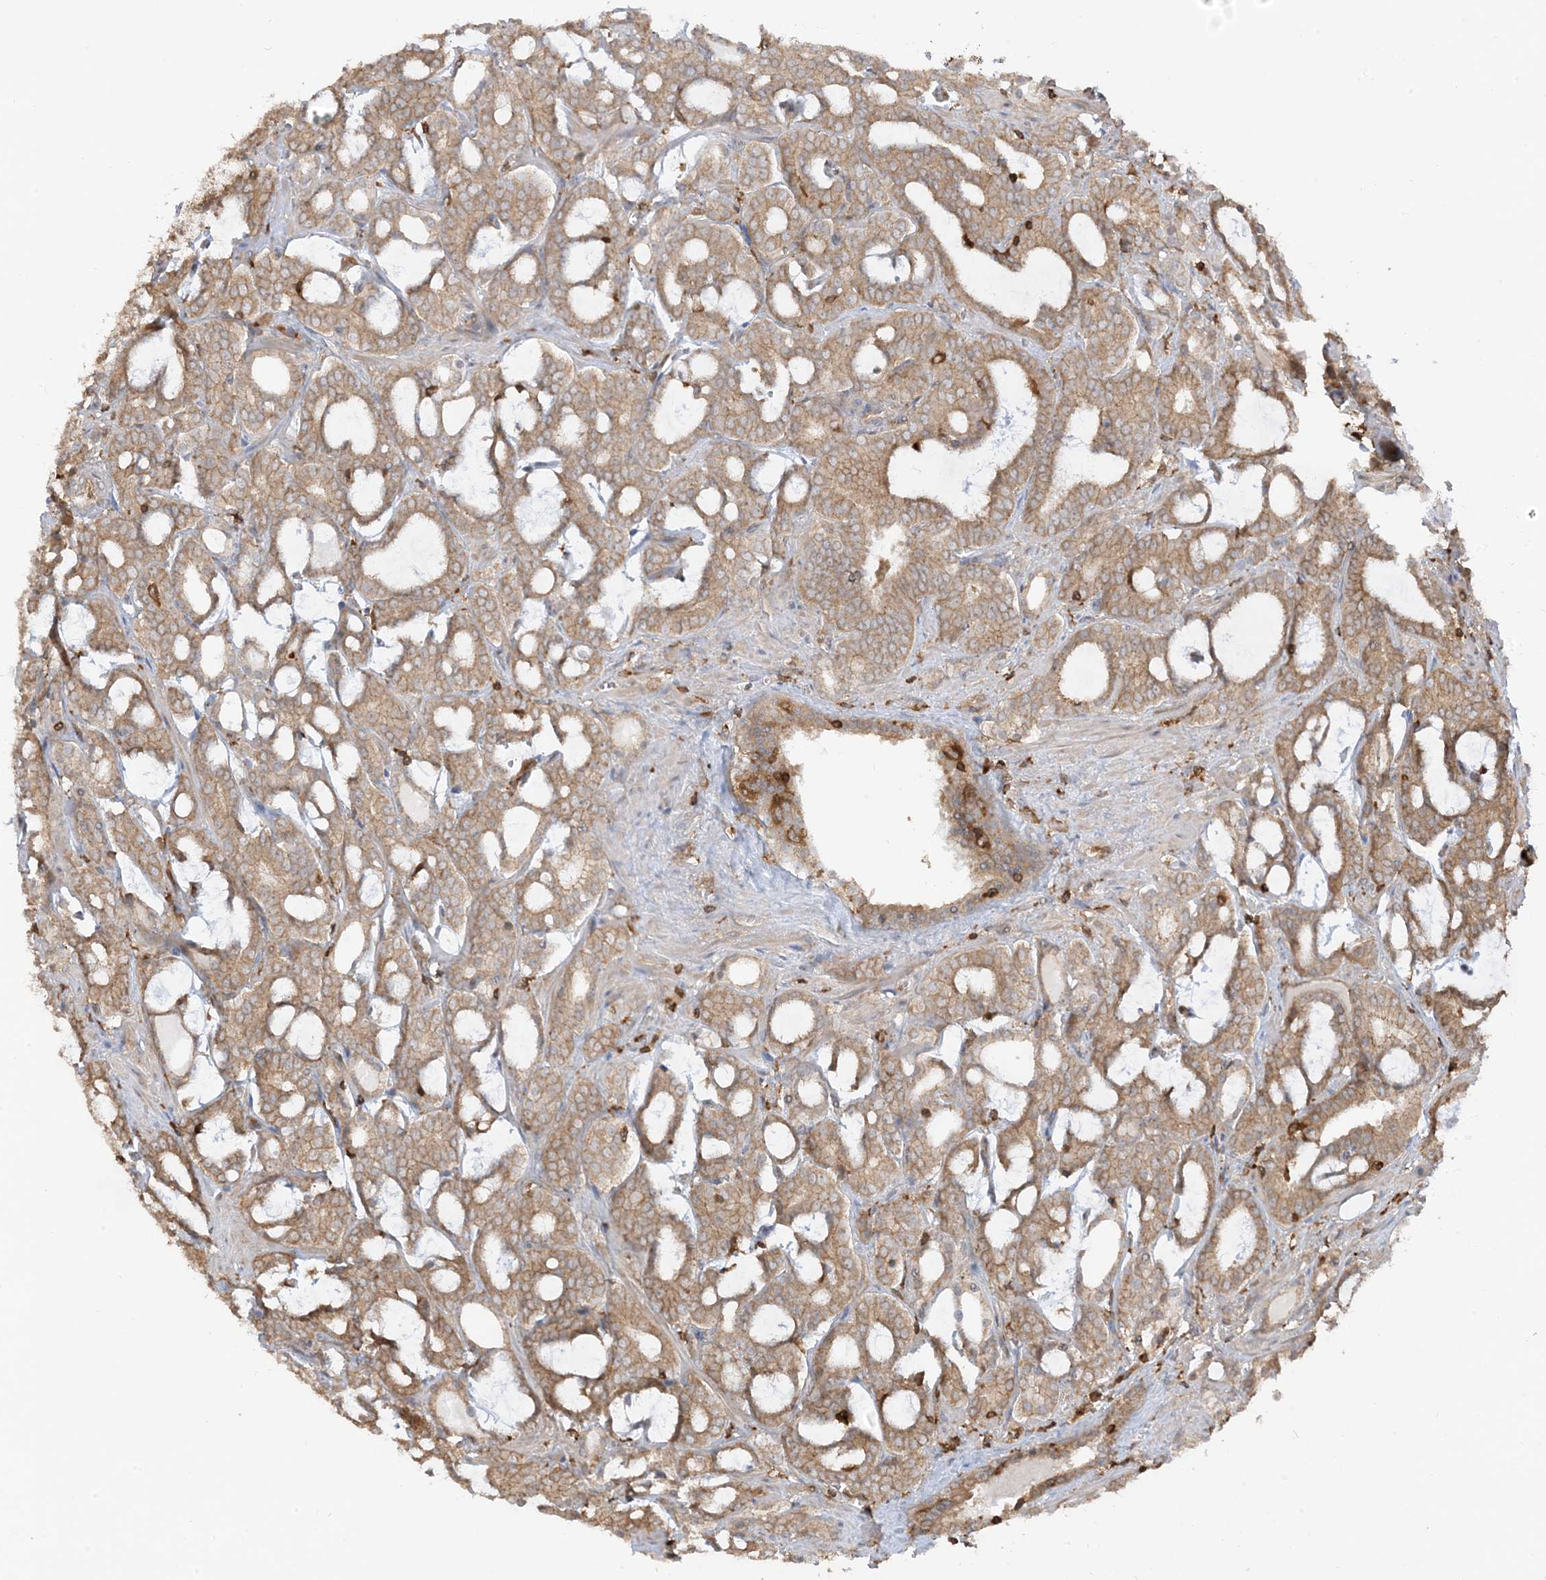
{"staining": {"intensity": "moderate", "quantity": ">75%", "location": "cytoplasmic/membranous"}, "tissue": "prostate cancer", "cell_type": "Tumor cells", "image_type": "cancer", "snomed": [{"axis": "morphology", "description": "Adenocarcinoma, High grade"}, {"axis": "topography", "description": "Prostate and seminal vesicle, NOS"}], "caption": "Approximately >75% of tumor cells in human prostate cancer exhibit moderate cytoplasmic/membranous protein staining as visualized by brown immunohistochemical staining.", "gene": "CAPZB", "patient": {"sex": "male", "age": 67}}